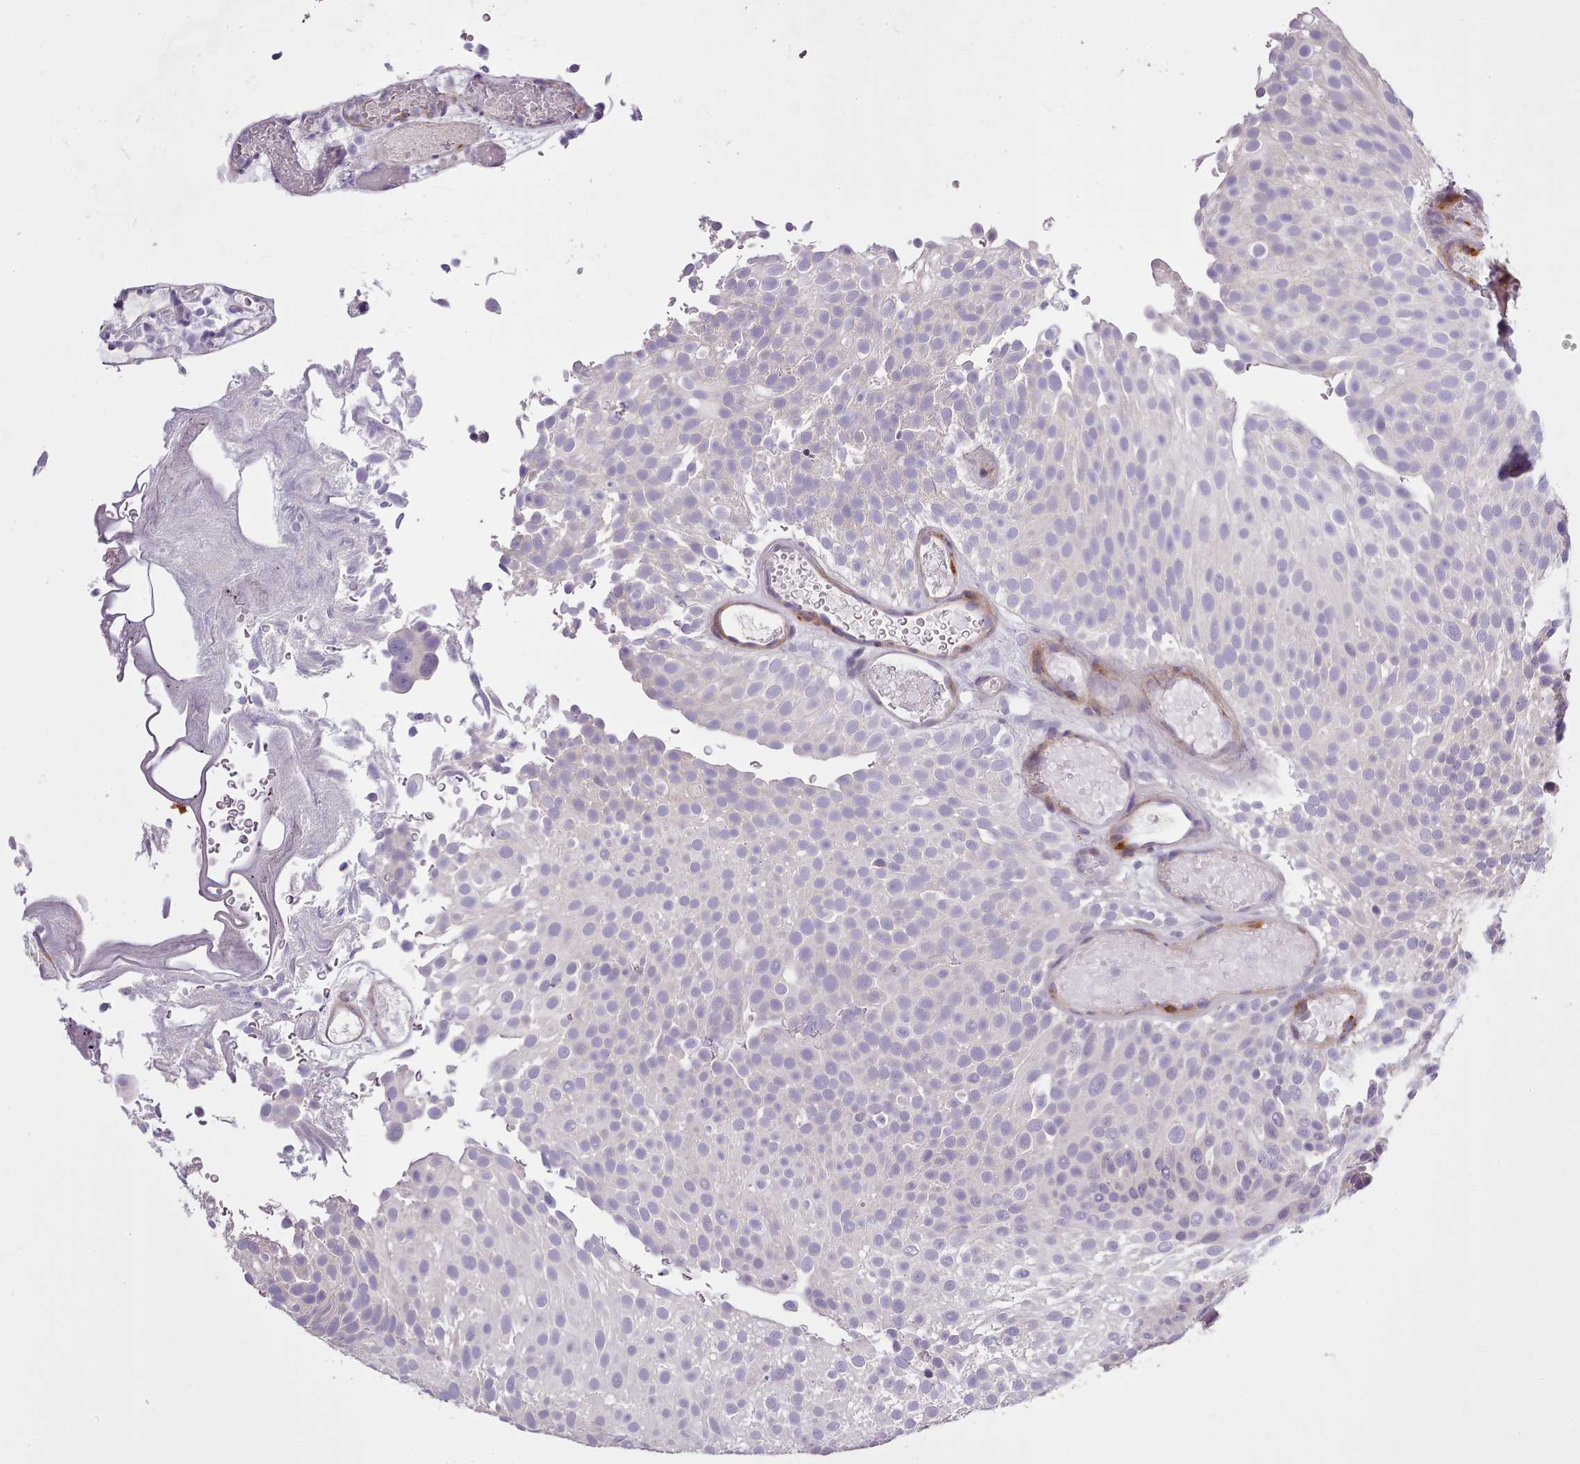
{"staining": {"intensity": "negative", "quantity": "none", "location": "none"}, "tissue": "urothelial cancer", "cell_type": "Tumor cells", "image_type": "cancer", "snomed": [{"axis": "morphology", "description": "Urothelial carcinoma, Low grade"}, {"axis": "topography", "description": "Urinary bladder"}], "caption": "Immunohistochemical staining of human urothelial carcinoma (low-grade) exhibits no significant expression in tumor cells.", "gene": "SETX", "patient": {"sex": "male", "age": 78}}